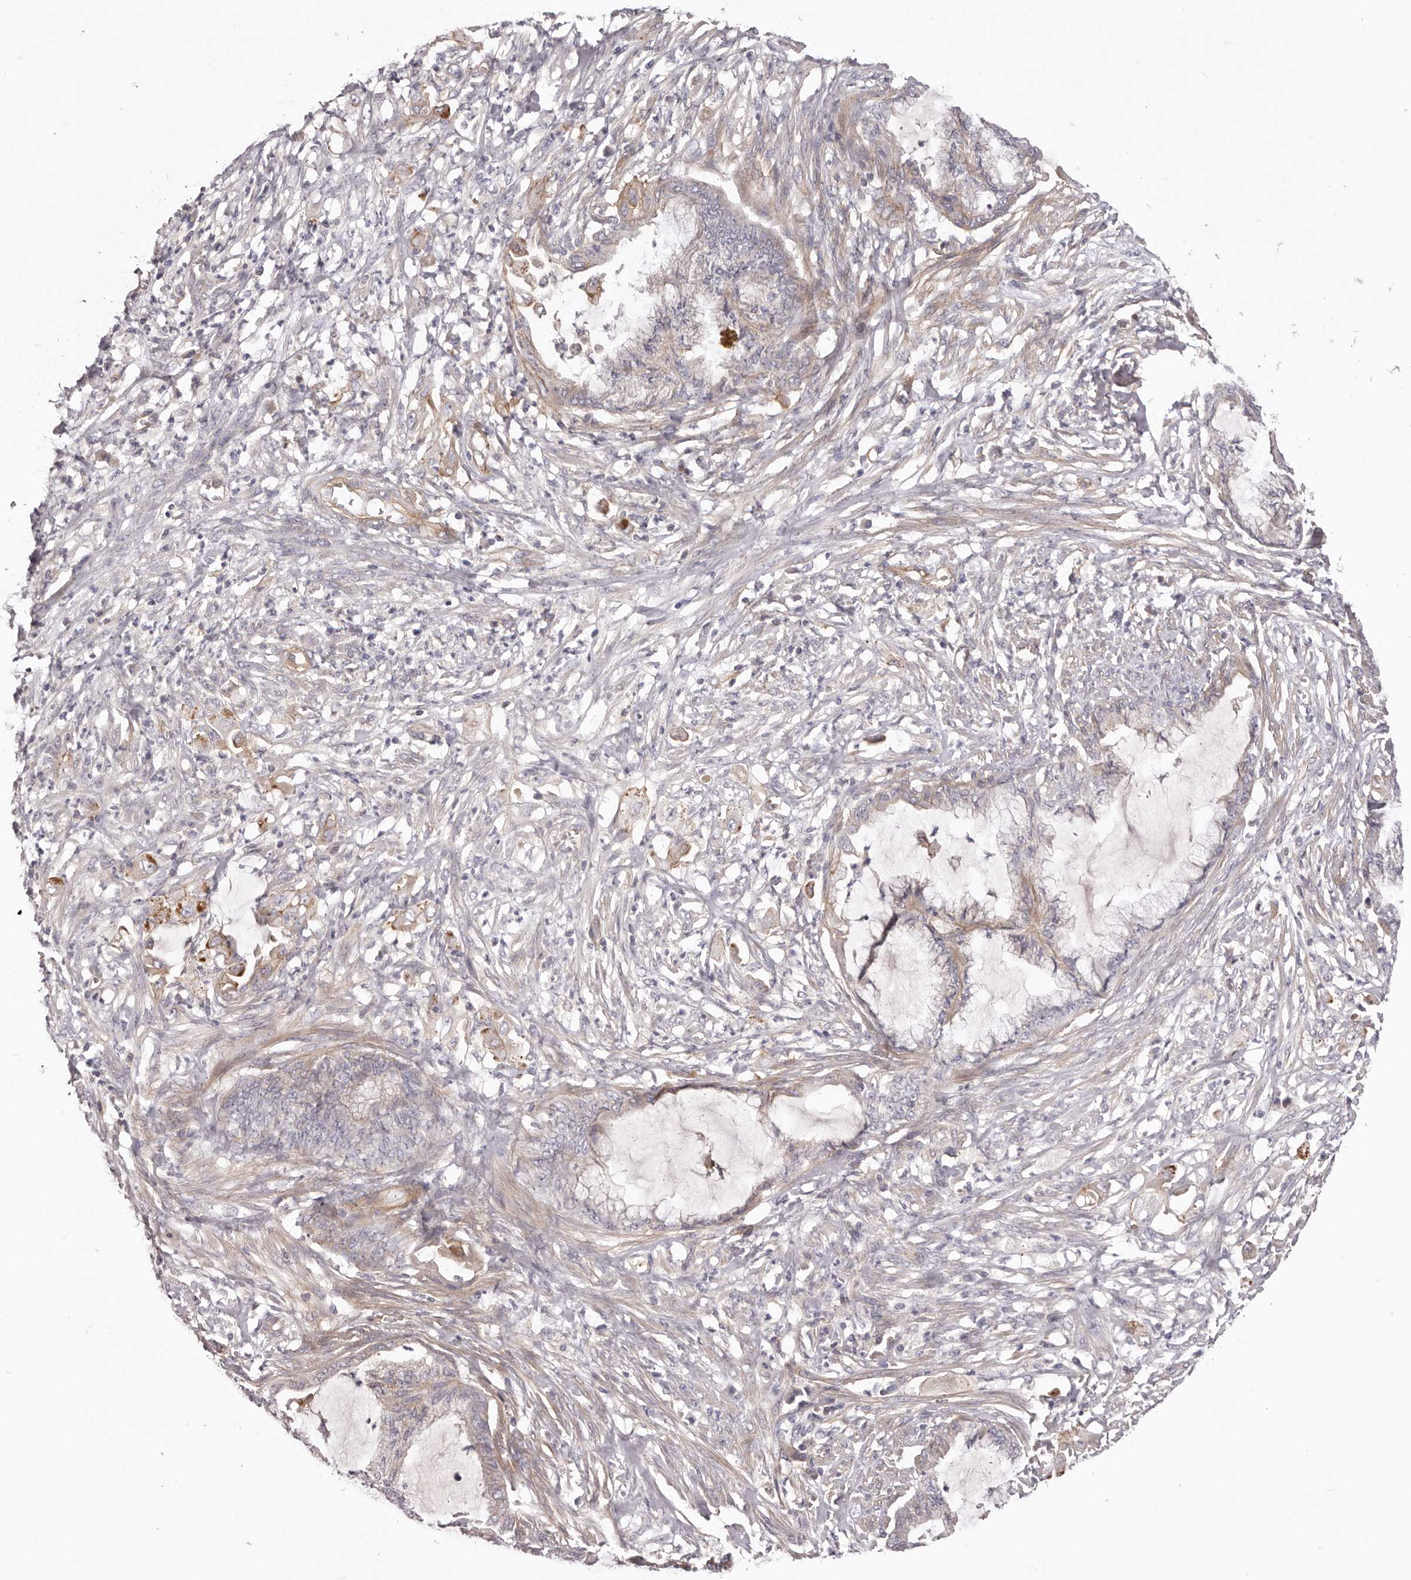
{"staining": {"intensity": "negative", "quantity": "none", "location": "none"}, "tissue": "endometrial cancer", "cell_type": "Tumor cells", "image_type": "cancer", "snomed": [{"axis": "morphology", "description": "Adenocarcinoma, NOS"}, {"axis": "topography", "description": "Endometrium"}], "caption": "Endometrial cancer was stained to show a protein in brown. There is no significant positivity in tumor cells.", "gene": "DMRT2", "patient": {"sex": "female", "age": 86}}